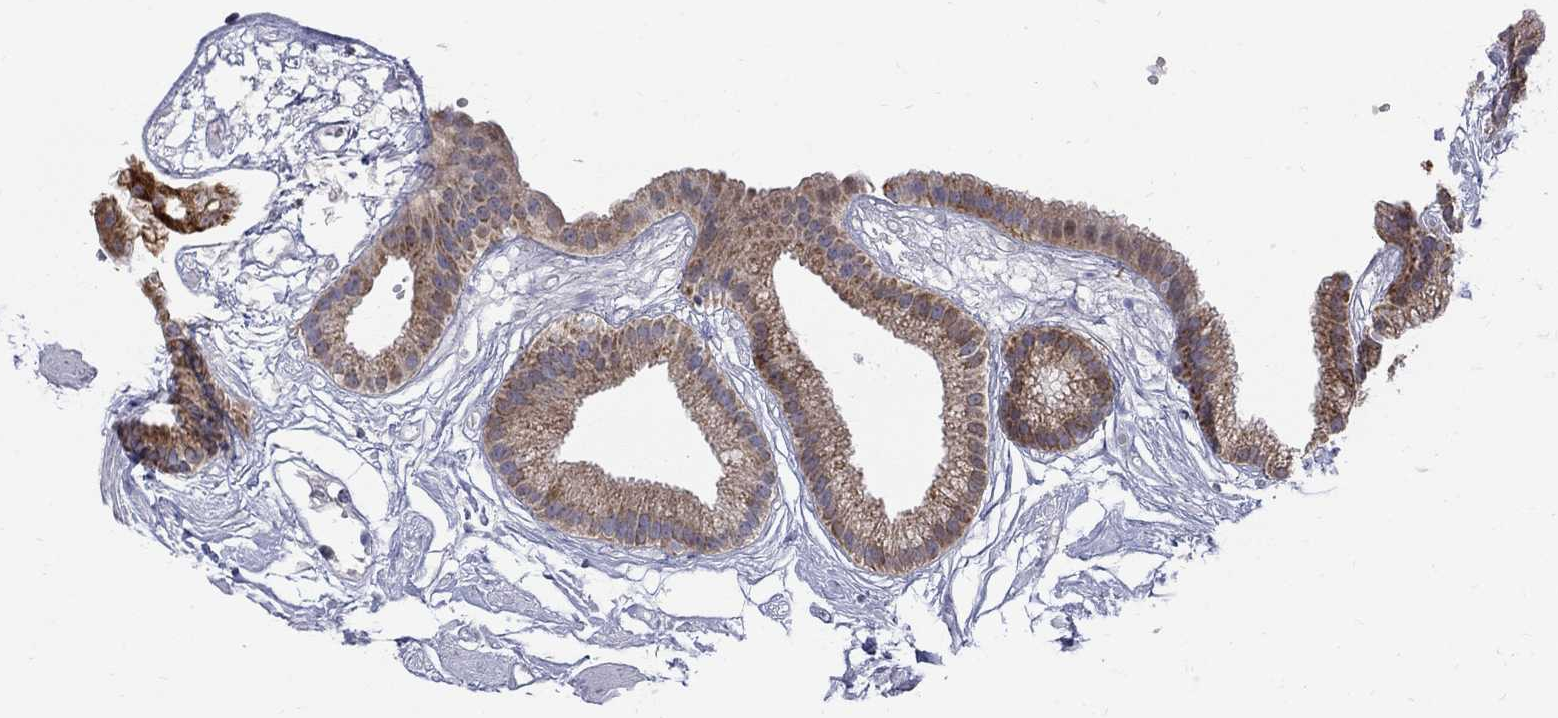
{"staining": {"intensity": "moderate", "quantity": ">75%", "location": "cytoplasmic/membranous"}, "tissue": "gallbladder", "cell_type": "Glandular cells", "image_type": "normal", "snomed": [{"axis": "morphology", "description": "Normal tissue, NOS"}, {"axis": "topography", "description": "Gallbladder"}], "caption": "Immunohistochemical staining of normal human gallbladder demonstrates moderate cytoplasmic/membranous protein positivity in about >75% of glandular cells.", "gene": "HKDC1", "patient": {"sex": "female", "age": 45}}